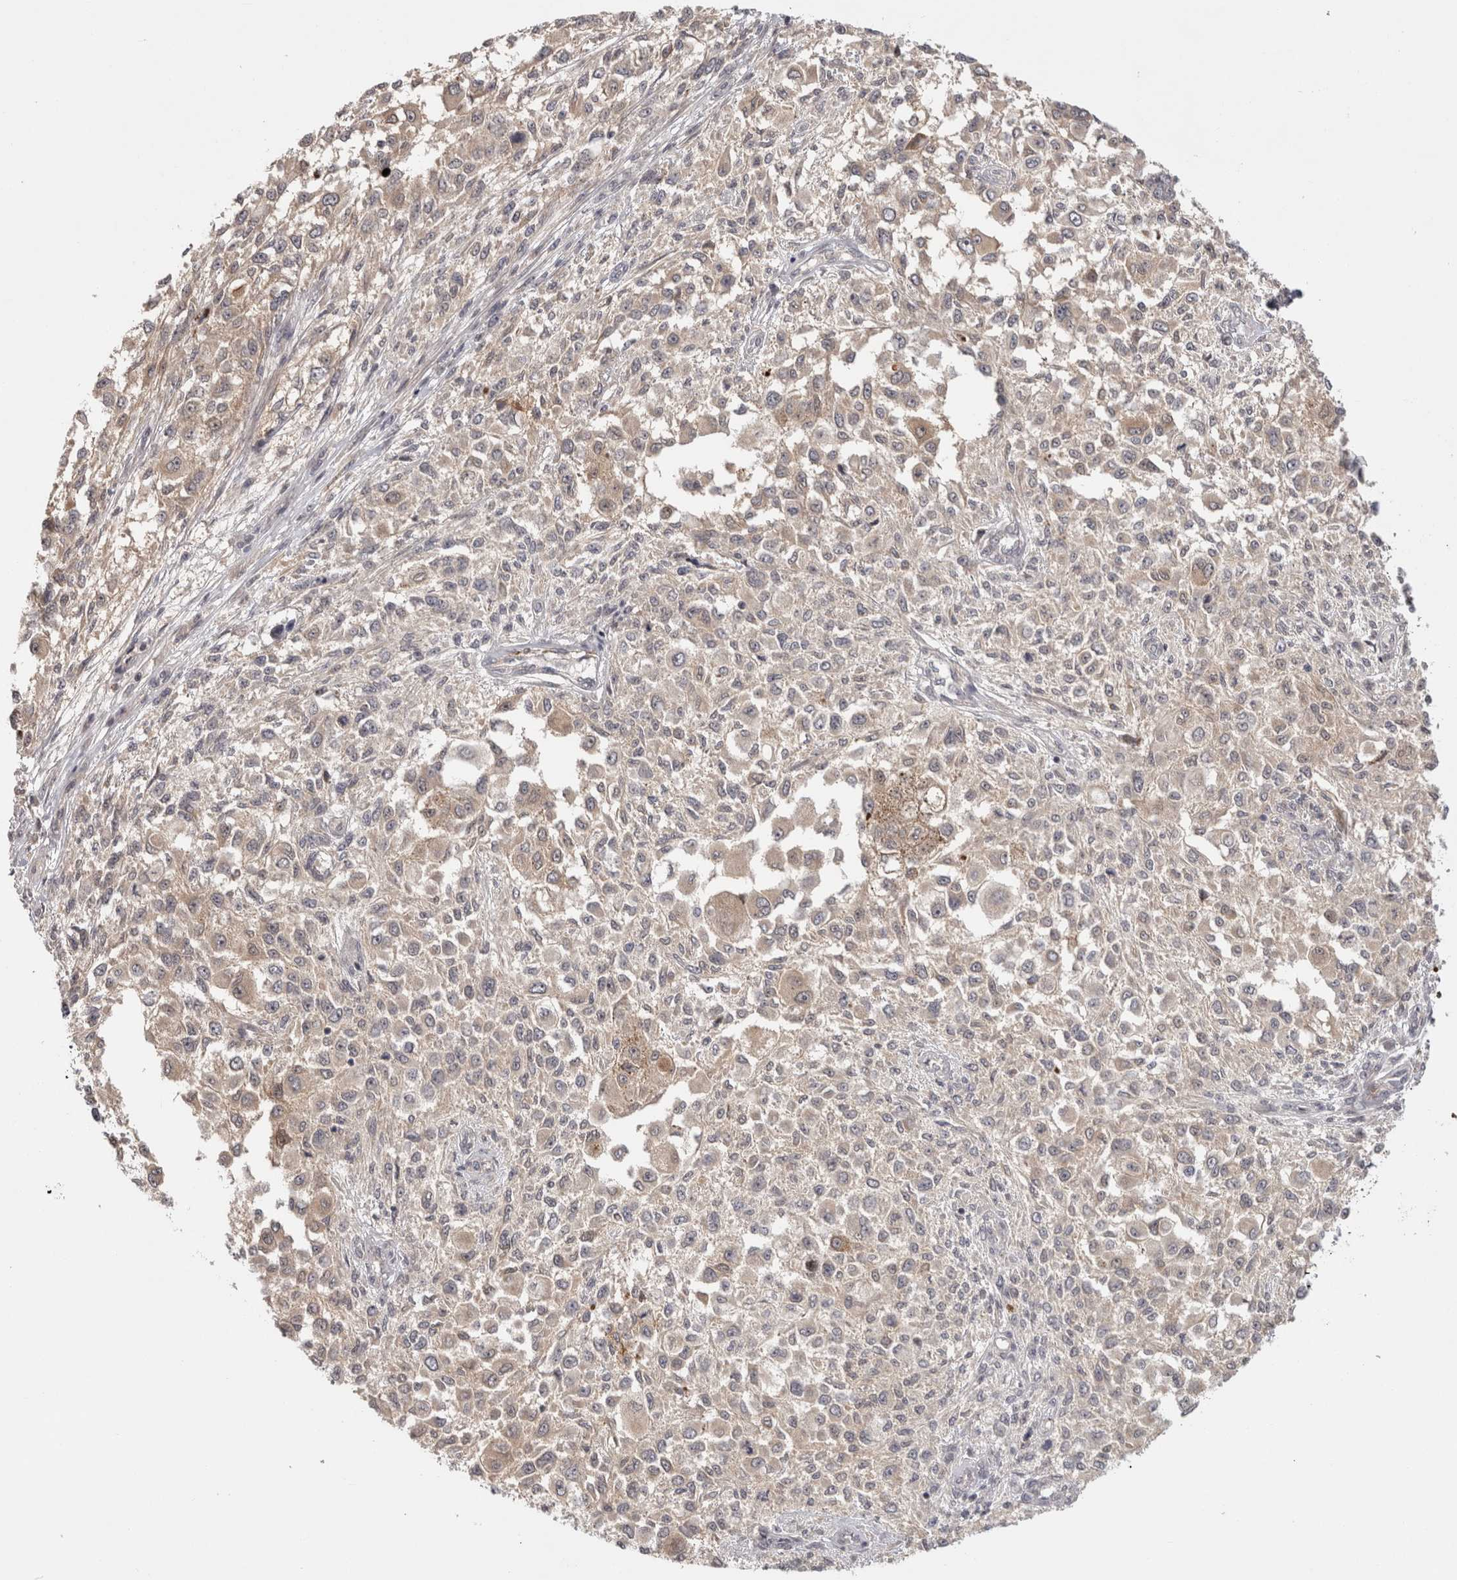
{"staining": {"intensity": "weak", "quantity": "25%-75%", "location": "cytoplasmic/membranous"}, "tissue": "melanoma", "cell_type": "Tumor cells", "image_type": "cancer", "snomed": [{"axis": "morphology", "description": "Necrosis, NOS"}, {"axis": "morphology", "description": "Malignant melanoma, NOS"}, {"axis": "topography", "description": "Skin"}], "caption": "About 25%-75% of tumor cells in human malignant melanoma show weak cytoplasmic/membranous protein positivity as visualized by brown immunohistochemical staining.", "gene": "ZNF318", "patient": {"sex": "female", "age": 87}}